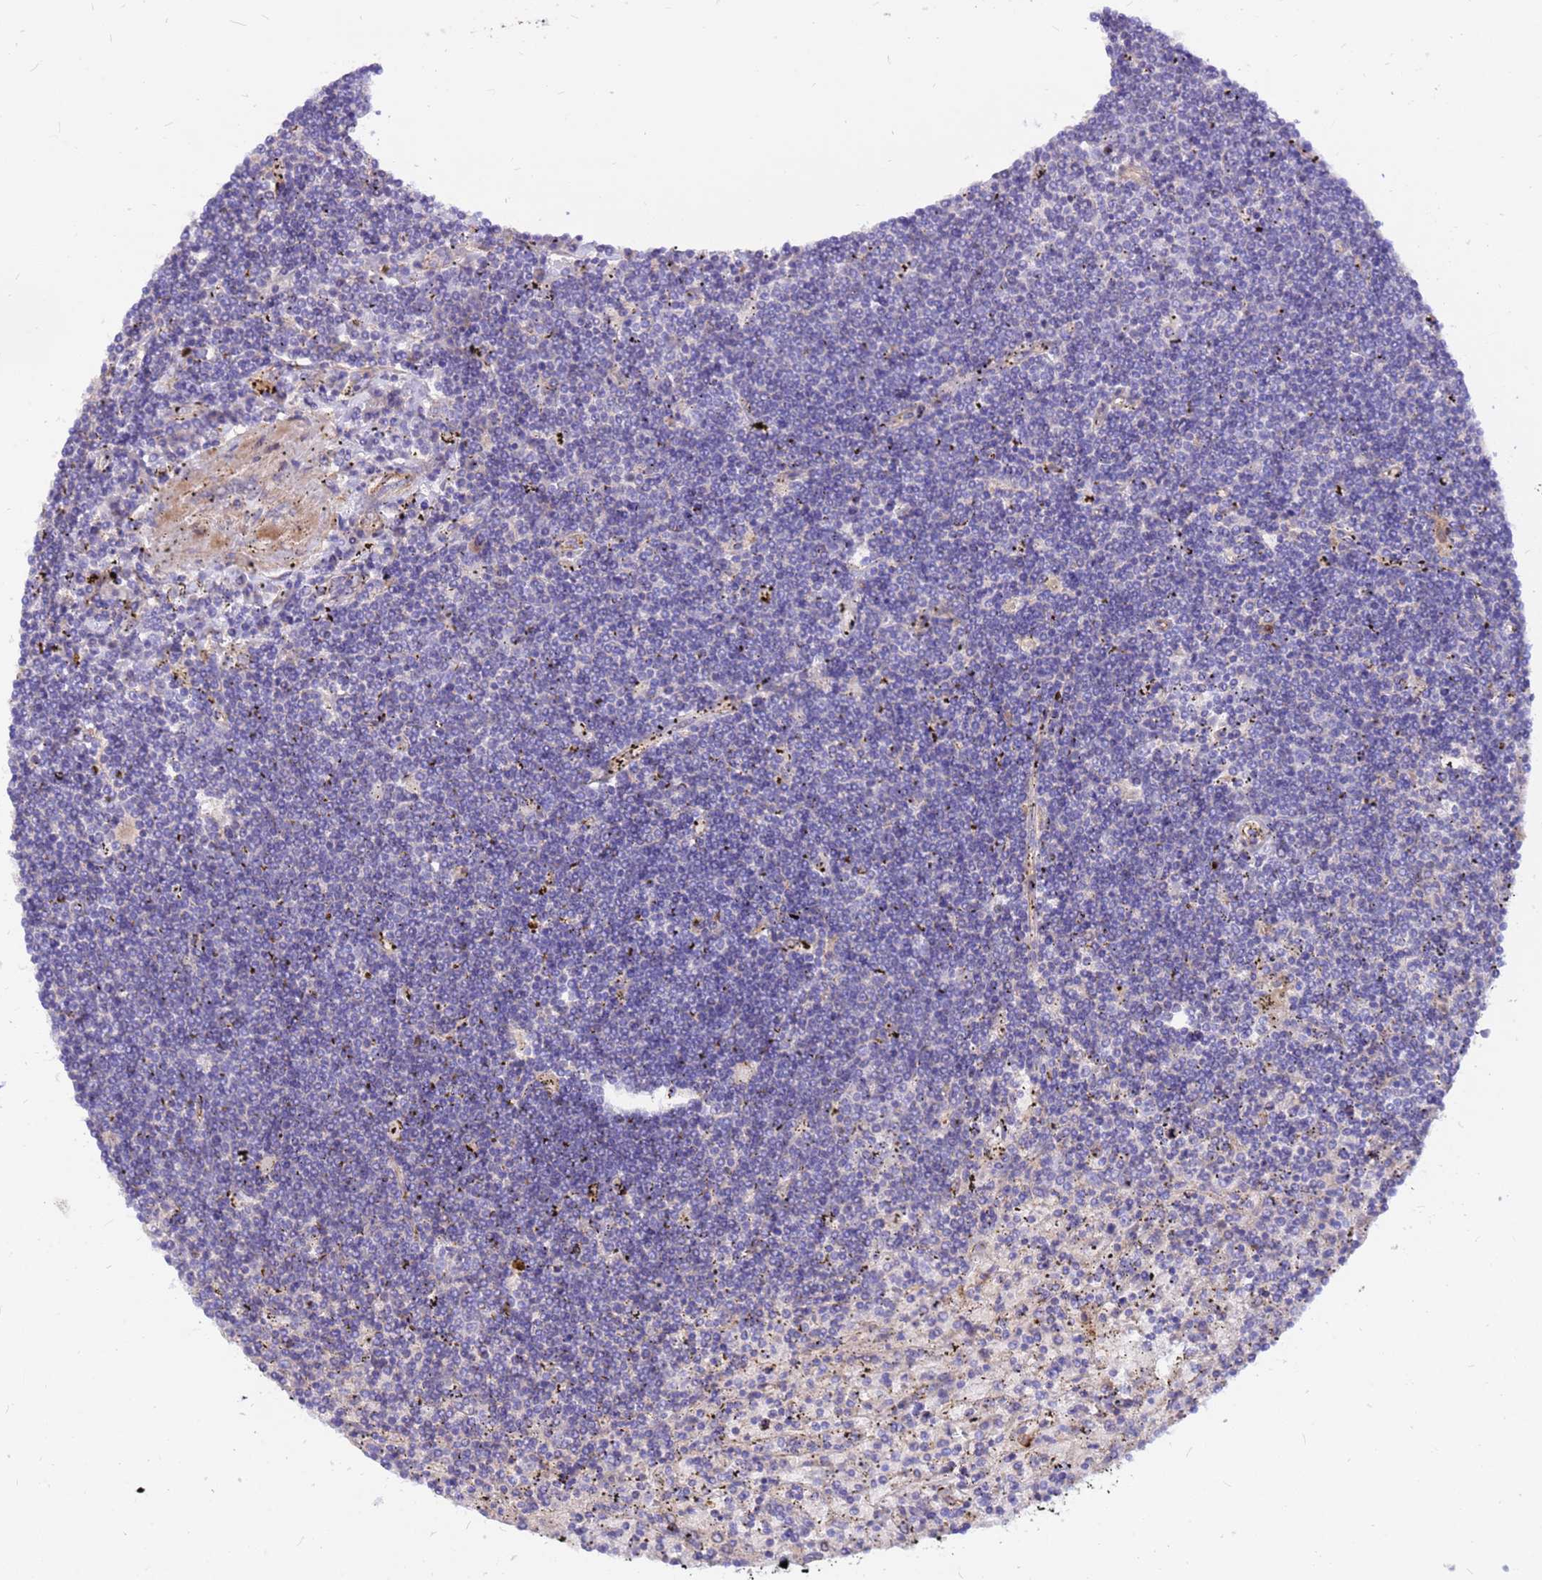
{"staining": {"intensity": "negative", "quantity": "none", "location": "none"}, "tissue": "lymphoma", "cell_type": "Tumor cells", "image_type": "cancer", "snomed": [{"axis": "morphology", "description": "Malignant lymphoma, non-Hodgkin's type, Low grade"}, {"axis": "topography", "description": "Spleen"}], "caption": "IHC of human malignant lymphoma, non-Hodgkin's type (low-grade) exhibits no positivity in tumor cells.", "gene": "CRHBP", "patient": {"sex": "male", "age": 76}}